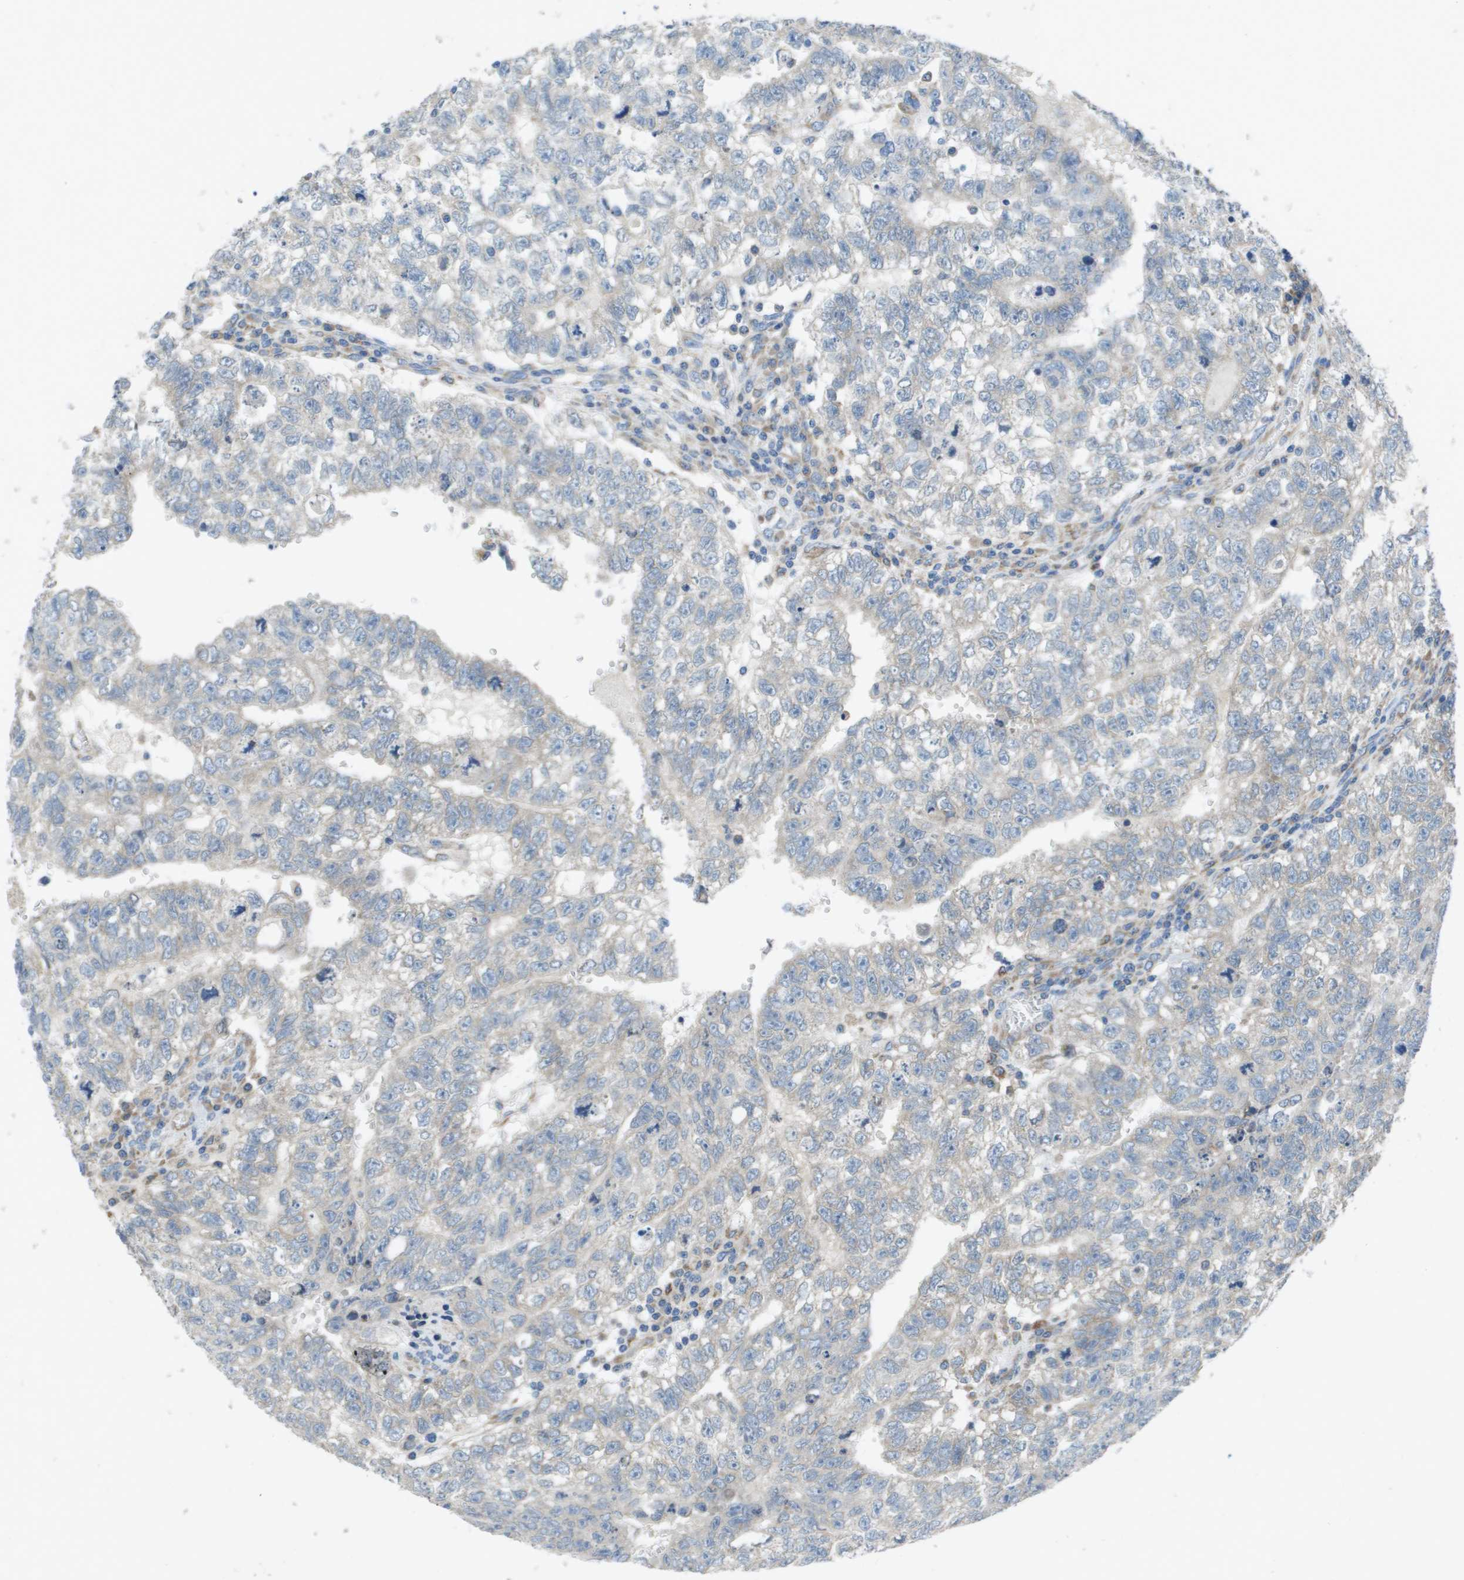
{"staining": {"intensity": "negative", "quantity": "none", "location": "none"}, "tissue": "testis cancer", "cell_type": "Tumor cells", "image_type": "cancer", "snomed": [{"axis": "morphology", "description": "Seminoma, NOS"}, {"axis": "morphology", "description": "Carcinoma, Embryonal, NOS"}, {"axis": "topography", "description": "Testis"}], "caption": "DAB (3,3'-diaminobenzidine) immunohistochemical staining of human embryonal carcinoma (testis) displays no significant expression in tumor cells. (Immunohistochemistry, brightfield microscopy, high magnification).", "gene": "CLCN2", "patient": {"sex": "male", "age": 38}}